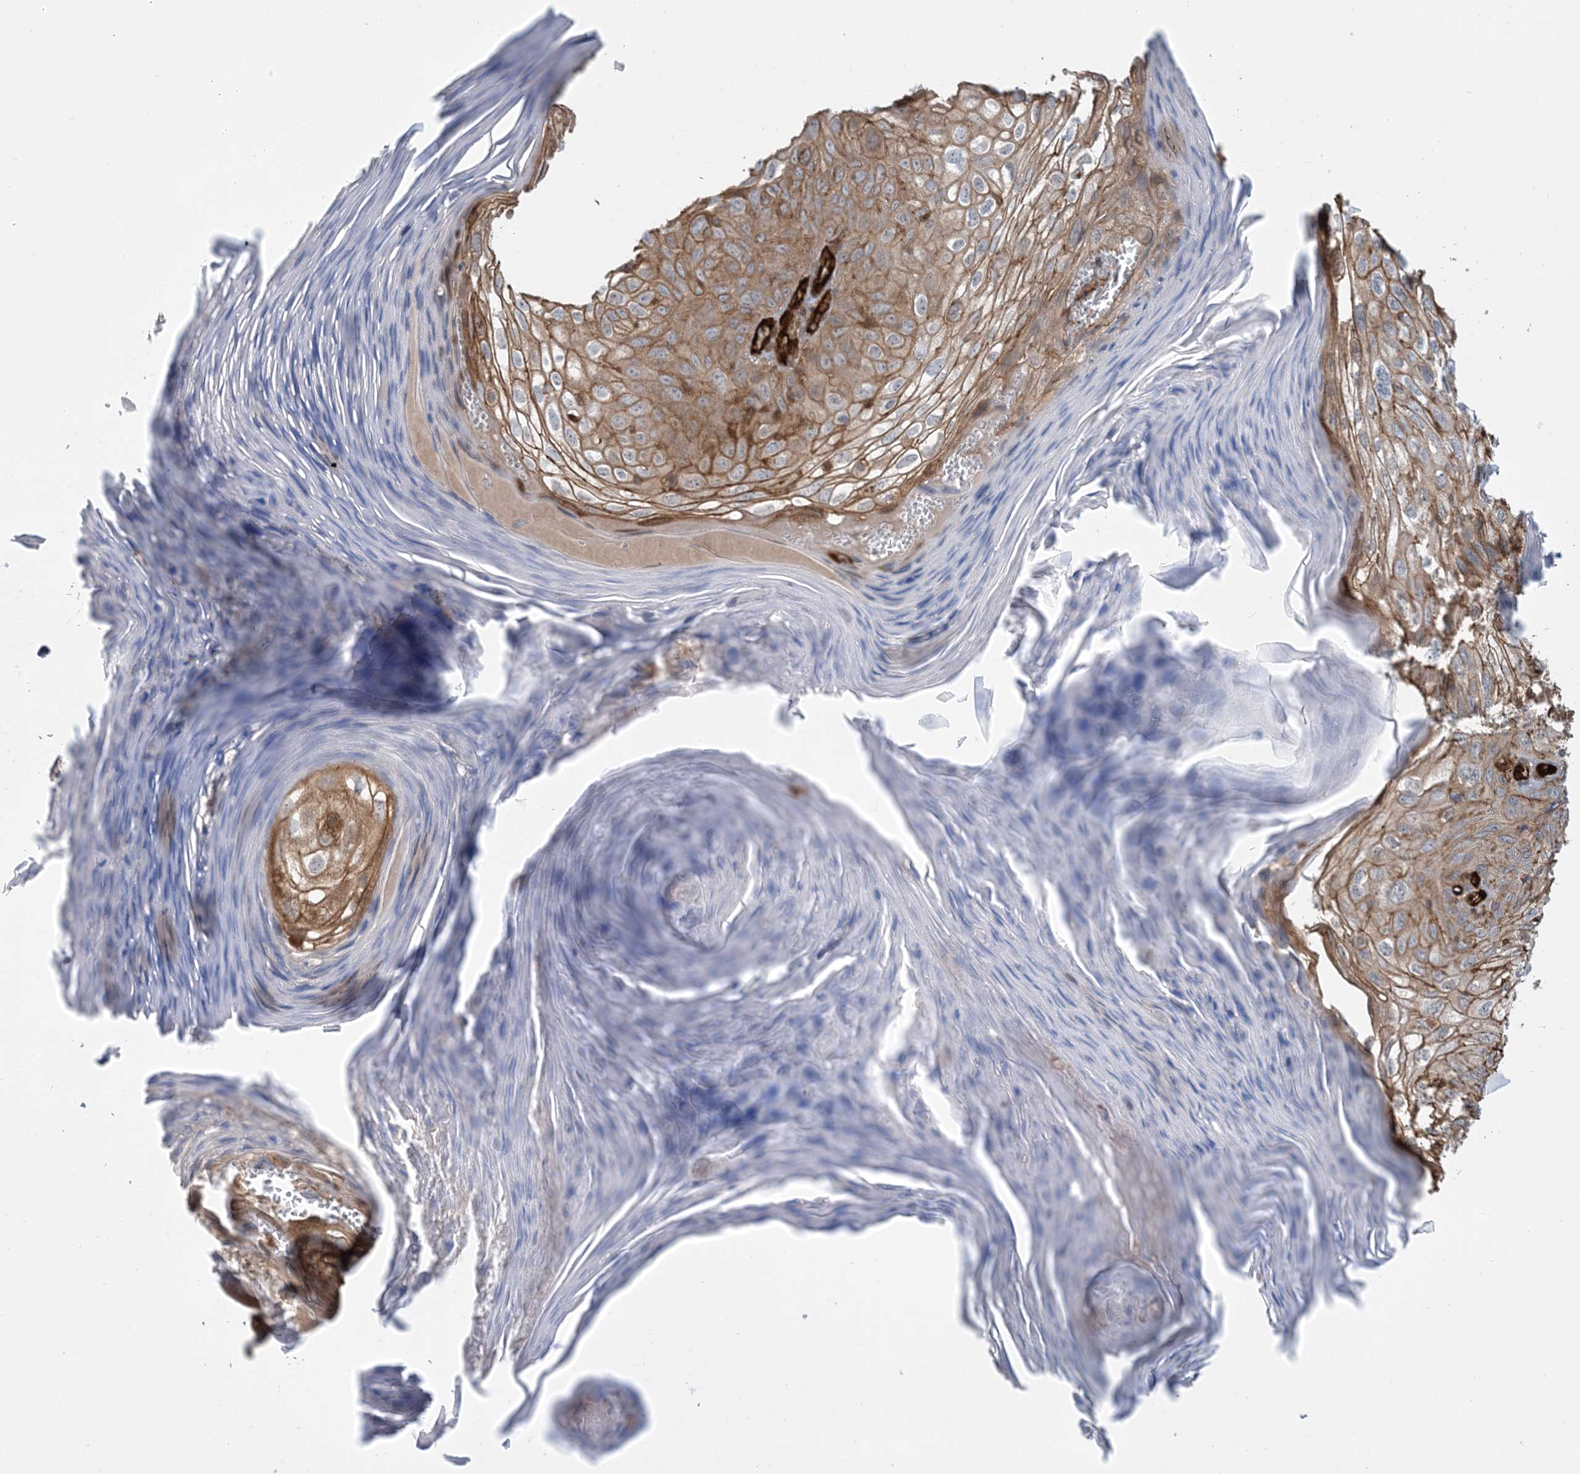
{"staining": {"intensity": "moderate", "quantity": ">75%", "location": "cytoplasmic/membranous"}, "tissue": "skin cancer", "cell_type": "Tumor cells", "image_type": "cancer", "snomed": [{"axis": "morphology", "description": "Squamous cell carcinoma, NOS"}, {"axis": "topography", "description": "Skin"}], "caption": "Approximately >75% of tumor cells in squamous cell carcinoma (skin) display moderate cytoplasmic/membranous protein positivity as visualized by brown immunohistochemical staining.", "gene": "PPM1F", "patient": {"sex": "female", "age": 90}}